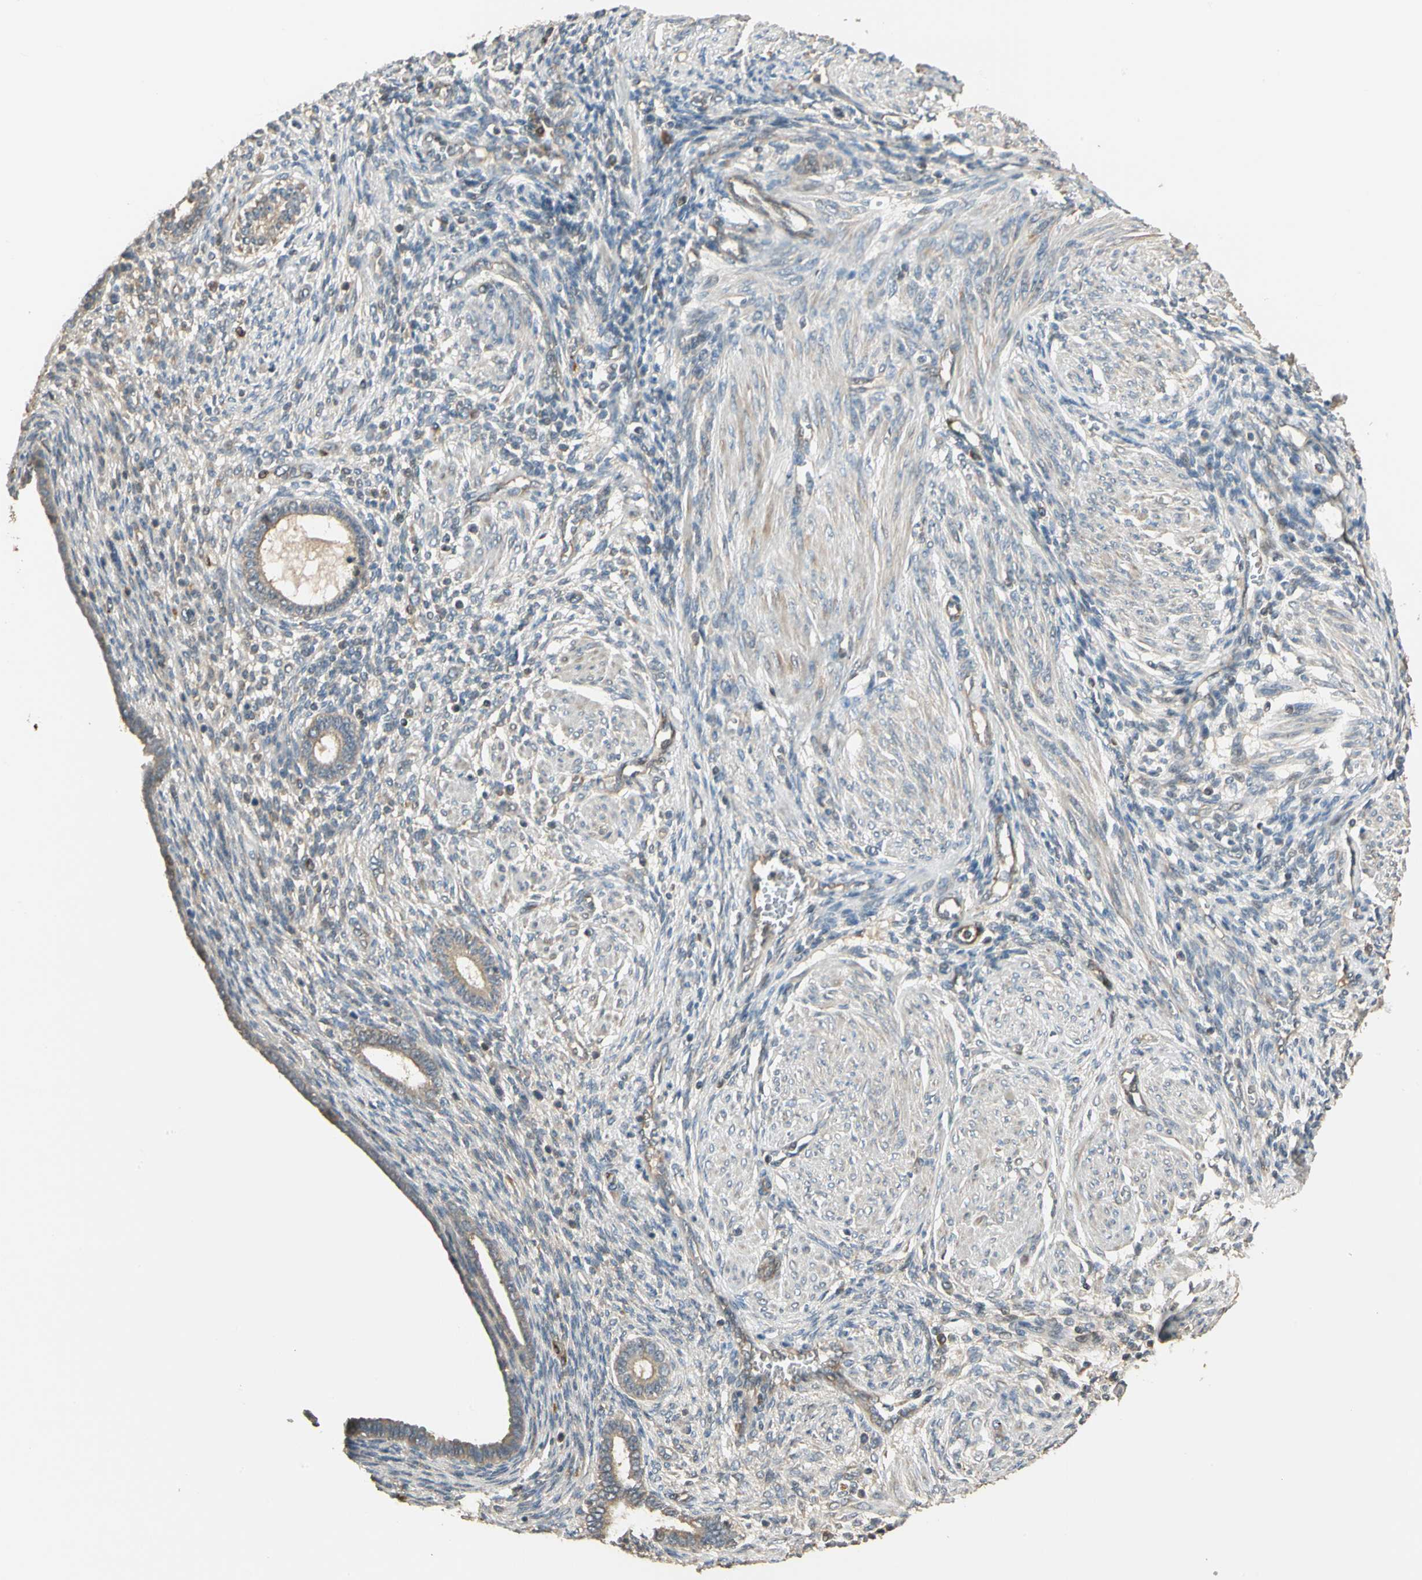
{"staining": {"intensity": "moderate", "quantity": ">75%", "location": "cytoplasmic/membranous"}, "tissue": "endometrium", "cell_type": "Cells in endometrial stroma", "image_type": "normal", "snomed": [{"axis": "morphology", "description": "Normal tissue, NOS"}, {"axis": "topography", "description": "Endometrium"}], "caption": "Cells in endometrial stroma show moderate cytoplasmic/membranous staining in about >75% of cells in normal endometrium.", "gene": "TNFRSF21", "patient": {"sex": "female", "age": 72}}